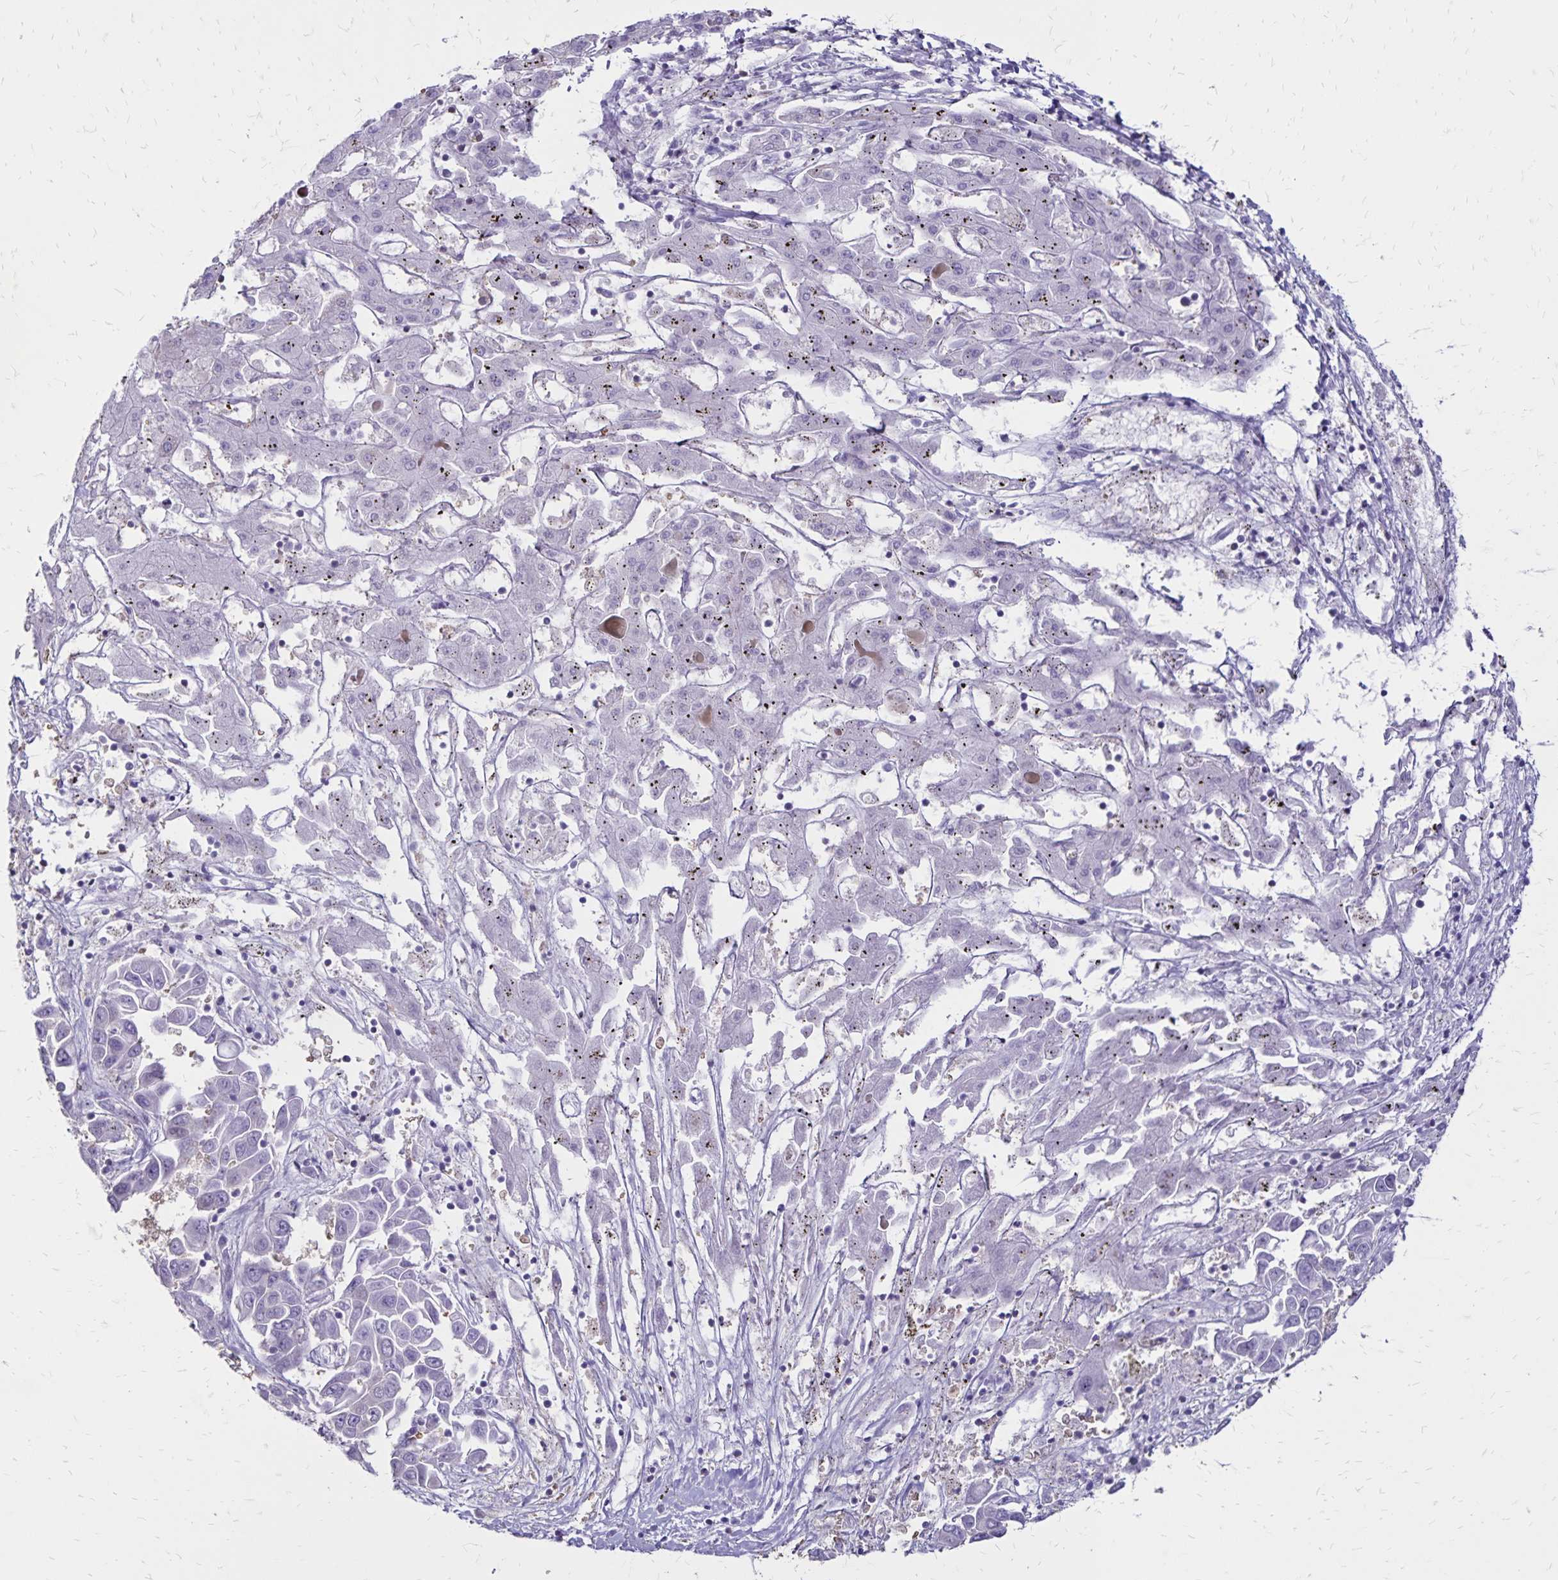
{"staining": {"intensity": "negative", "quantity": "none", "location": "none"}, "tissue": "liver cancer", "cell_type": "Tumor cells", "image_type": "cancer", "snomed": [{"axis": "morphology", "description": "Cholangiocarcinoma"}, {"axis": "topography", "description": "Liver"}], "caption": "The micrograph reveals no significant staining in tumor cells of liver cancer (cholangiocarcinoma).", "gene": "SH3GL3", "patient": {"sex": "female", "age": 52}}